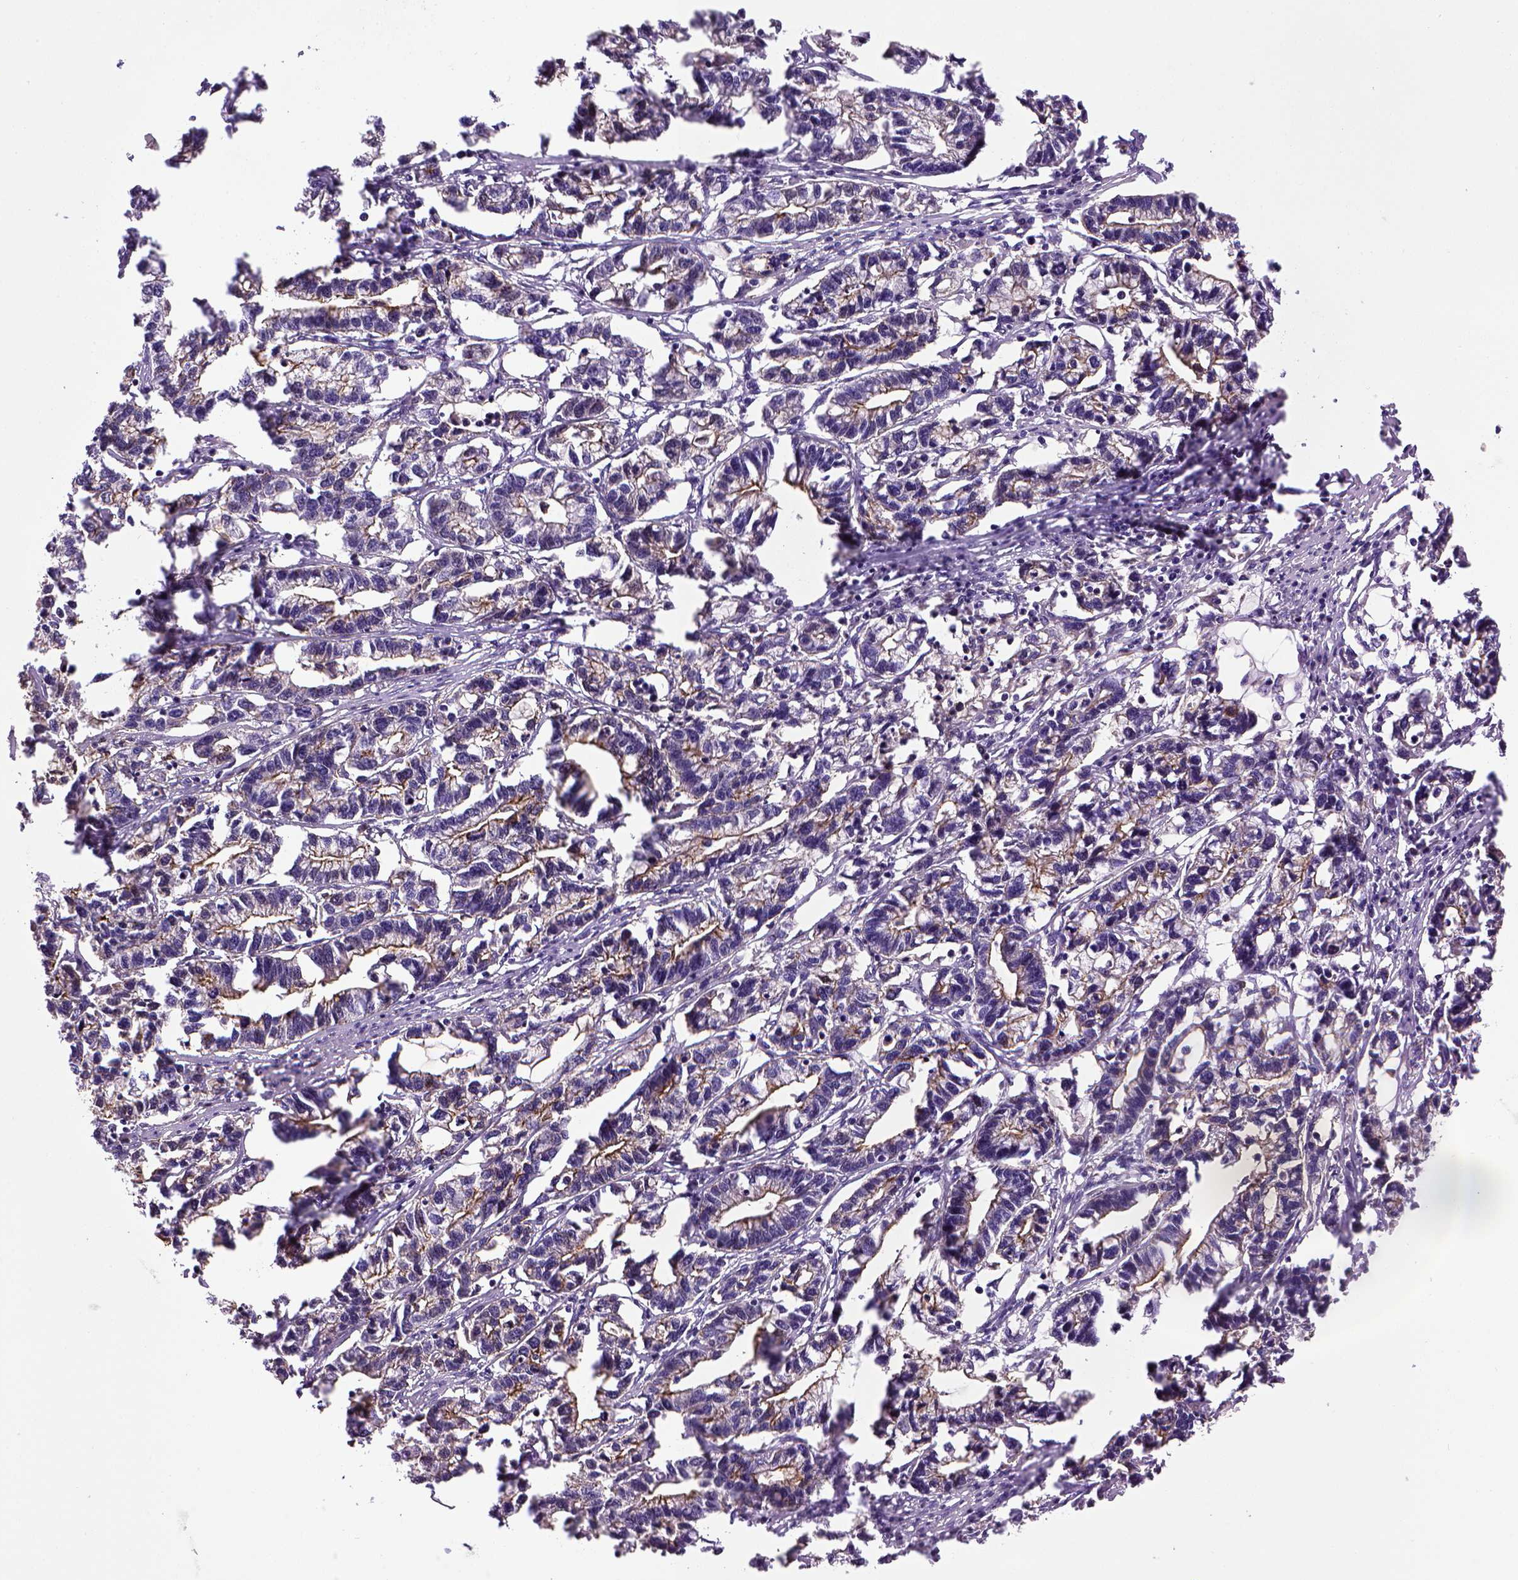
{"staining": {"intensity": "moderate", "quantity": "25%-75%", "location": "cytoplasmic/membranous"}, "tissue": "stomach cancer", "cell_type": "Tumor cells", "image_type": "cancer", "snomed": [{"axis": "morphology", "description": "Adenocarcinoma, NOS"}, {"axis": "topography", "description": "Stomach"}], "caption": "This is a histology image of immunohistochemistry (IHC) staining of stomach adenocarcinoma, which shows moderate staining in the cytoplasmic/membranous of tumor cells.", "gene": "CDH1", "patient": {"sex": "male", "age": 83}}